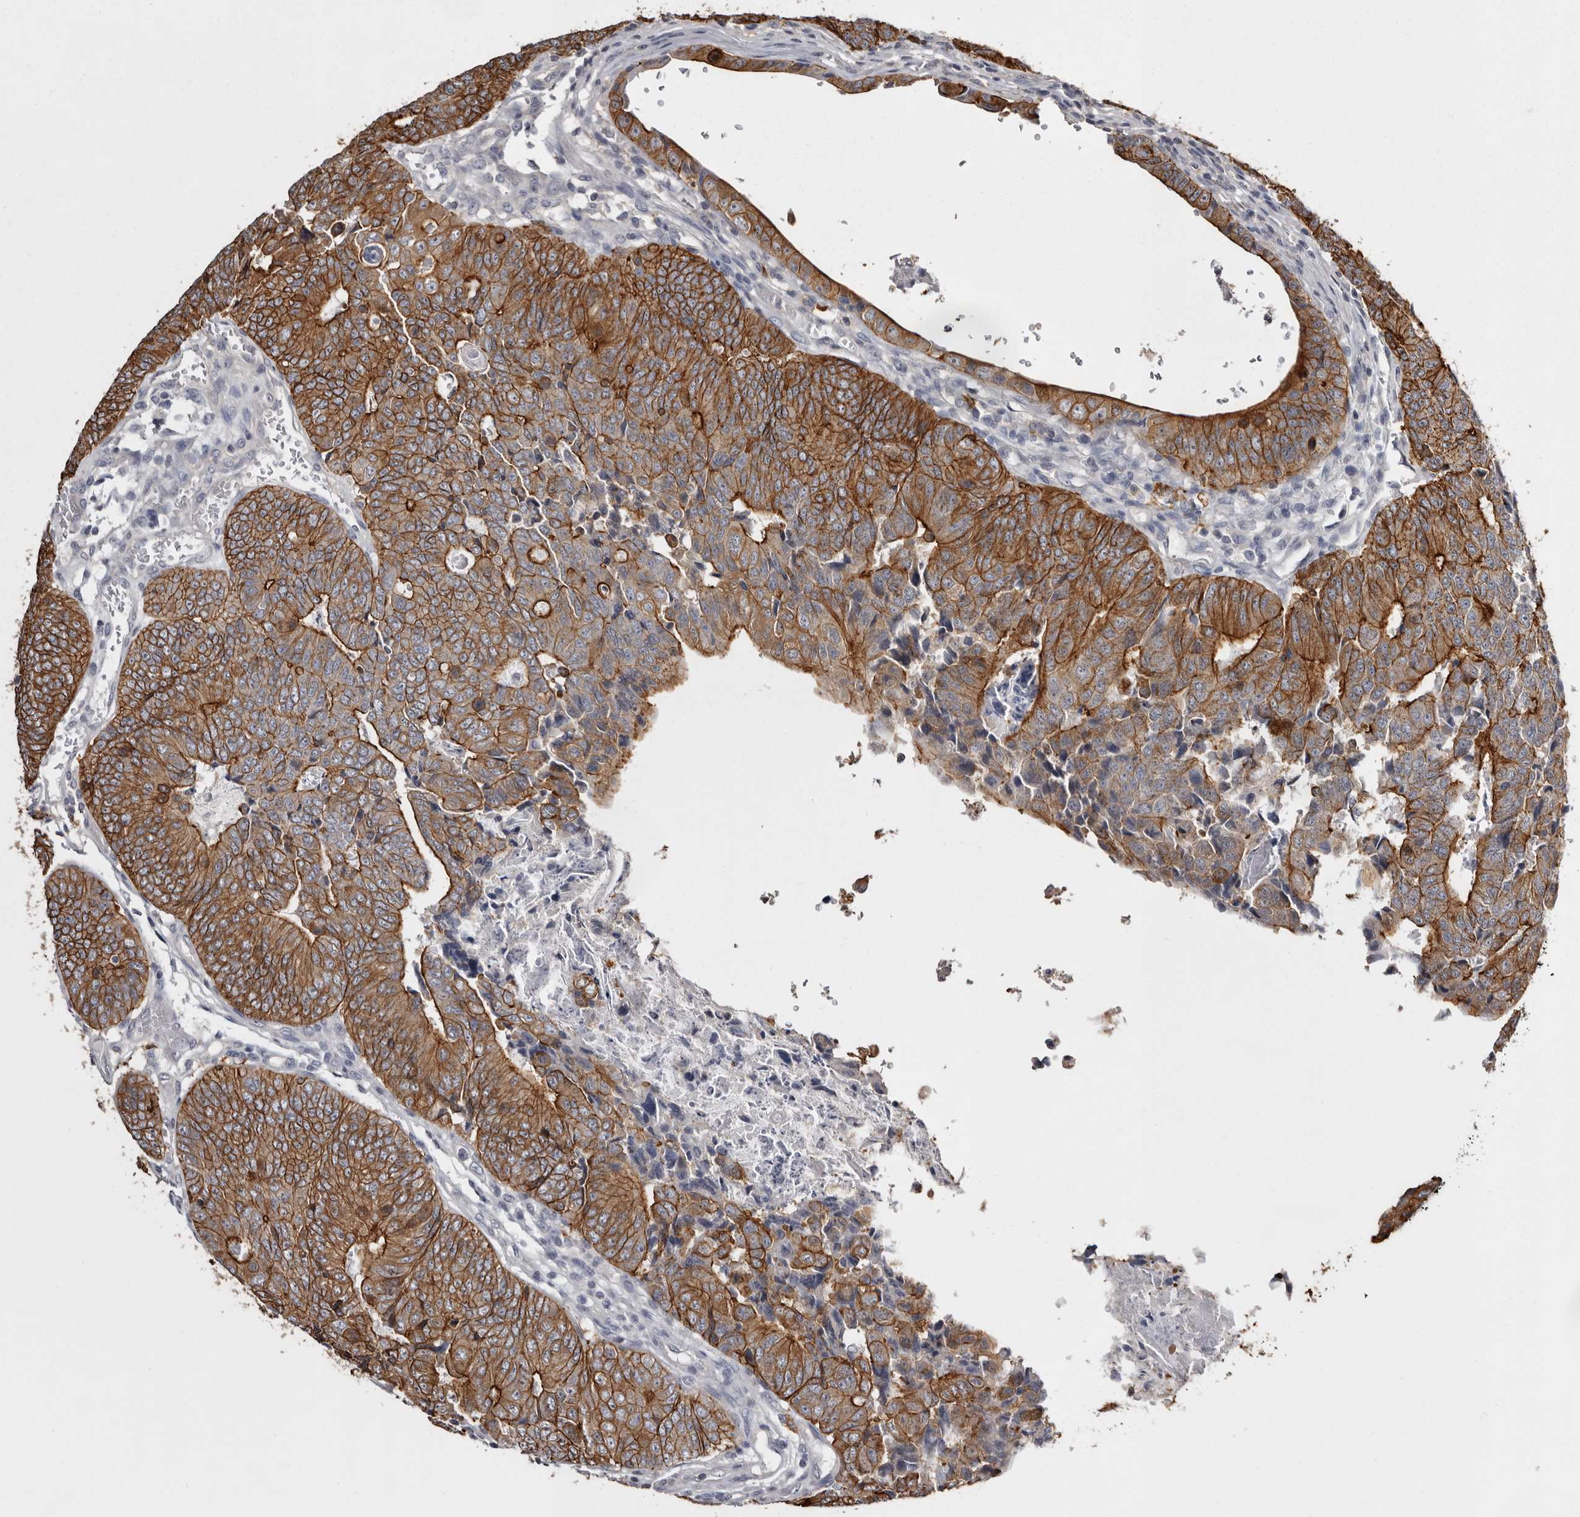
{"staining": {"intensity": "strong", "quantity": ">75%", "location": "cytoplasmic/membranous"}, "tissue": "colorectal cancer", "cell_type": "Tumor cells", "image_type": "cancer", "snomed": [{"axis": "morphology", "description": "Adenocarcinoma, NOS"}, {"axis": "topography", "description": "Colon"}], "caption": "IHC of human colorectal cancer (adenocarcinoma) displays high levels of strong cytoplasmic/membranous positivity in approximately >75% of tumor cells.", "gene": "LAD1", "patient": {"sex": "female", "age": 67}}